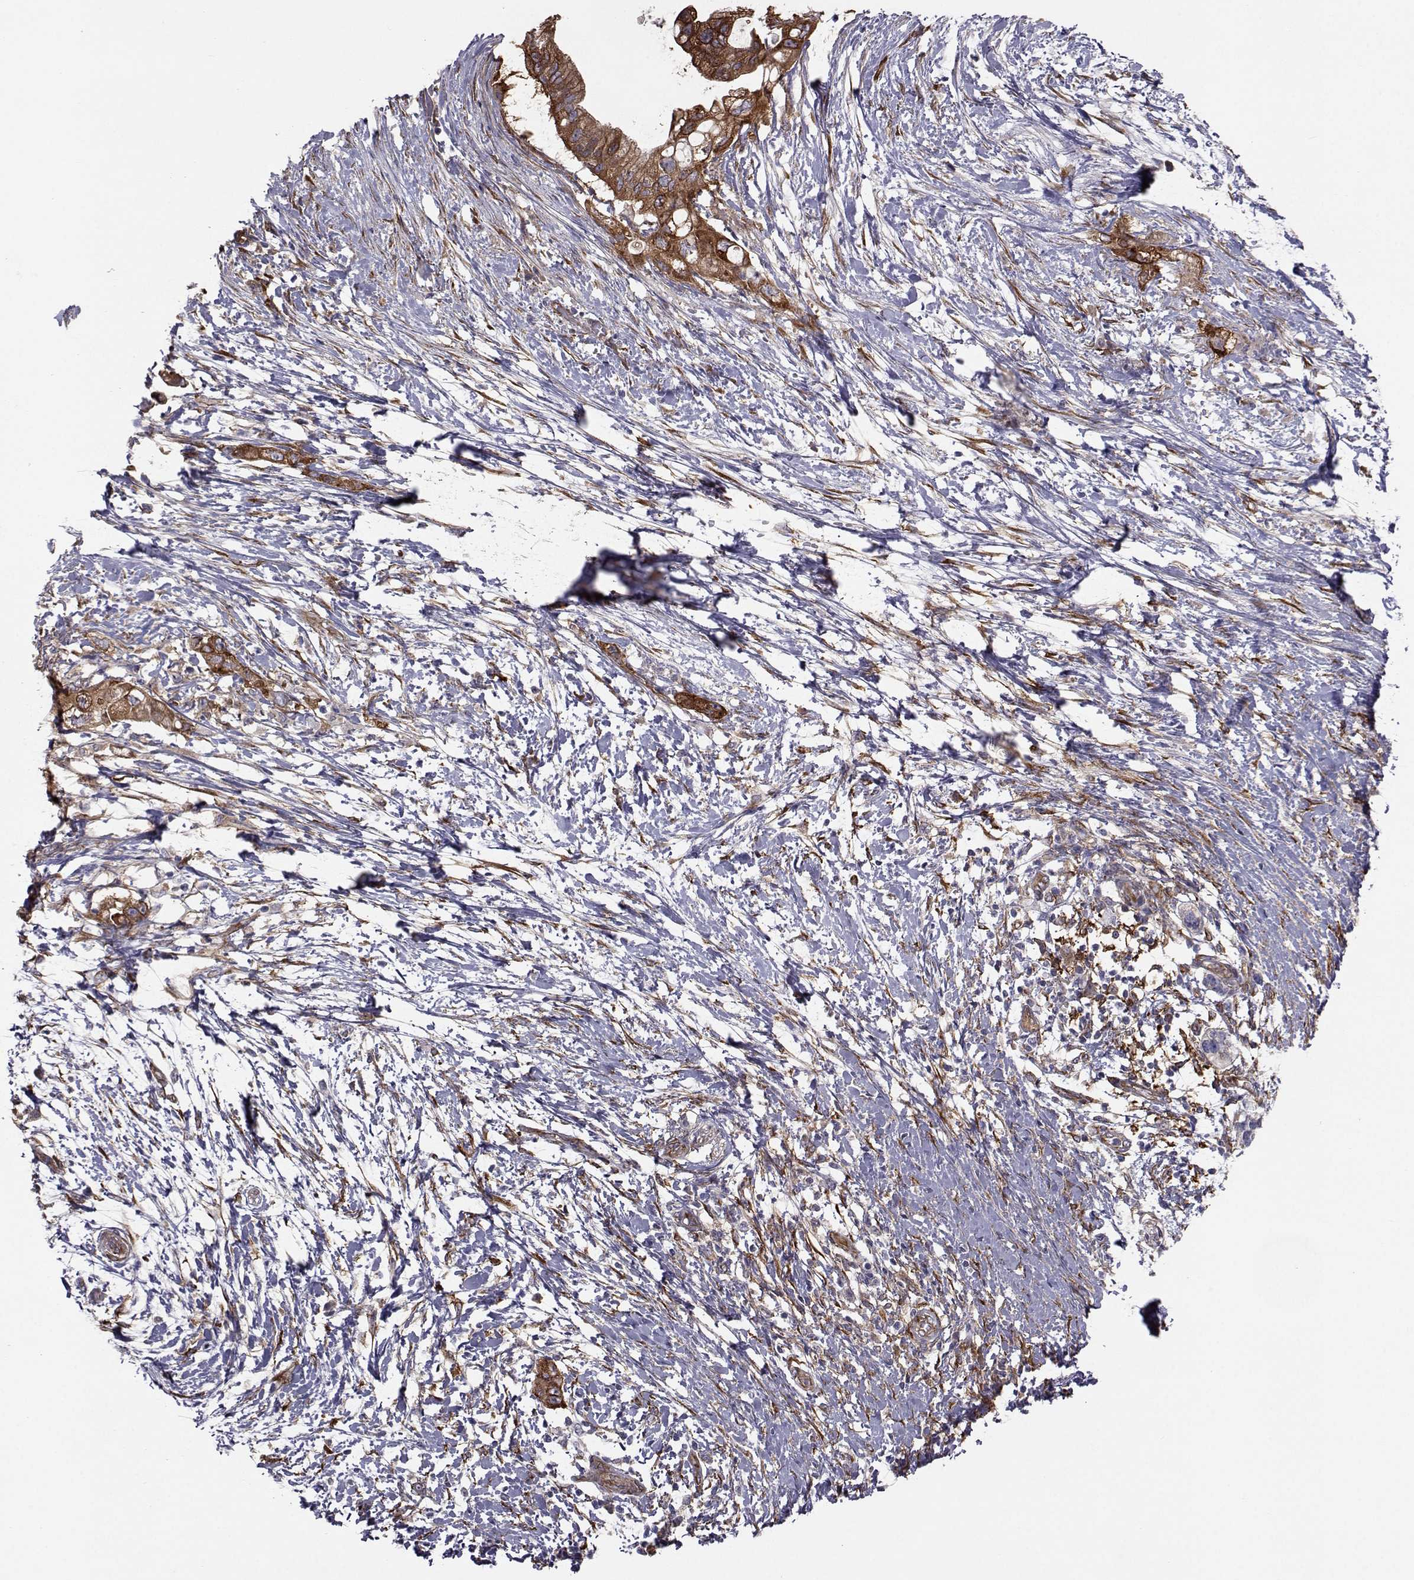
{"staining": {"intensity": "strong", "quantity": ">75%", "location": "cytoplasmic/membranous"}, "tissue": "pancreatic cancer", "cell_type": "Tumor cells", "image_type": "cancer", "snomed": [{"axis": "morphology", "description": "Adenocarcinoma, NOS"}, {"axis": "topography", "description": "Pancreas"}], "caption": "Immunohistochemistry image of pancreatic adenocarcinoma stained for a protein (brown), which shows high levels of strong cytoplasmic/membranous positivity in approximately >75% of tumor cells.", "gene": "TRIP10", "patient": {"sex": "female", "age": 72}}